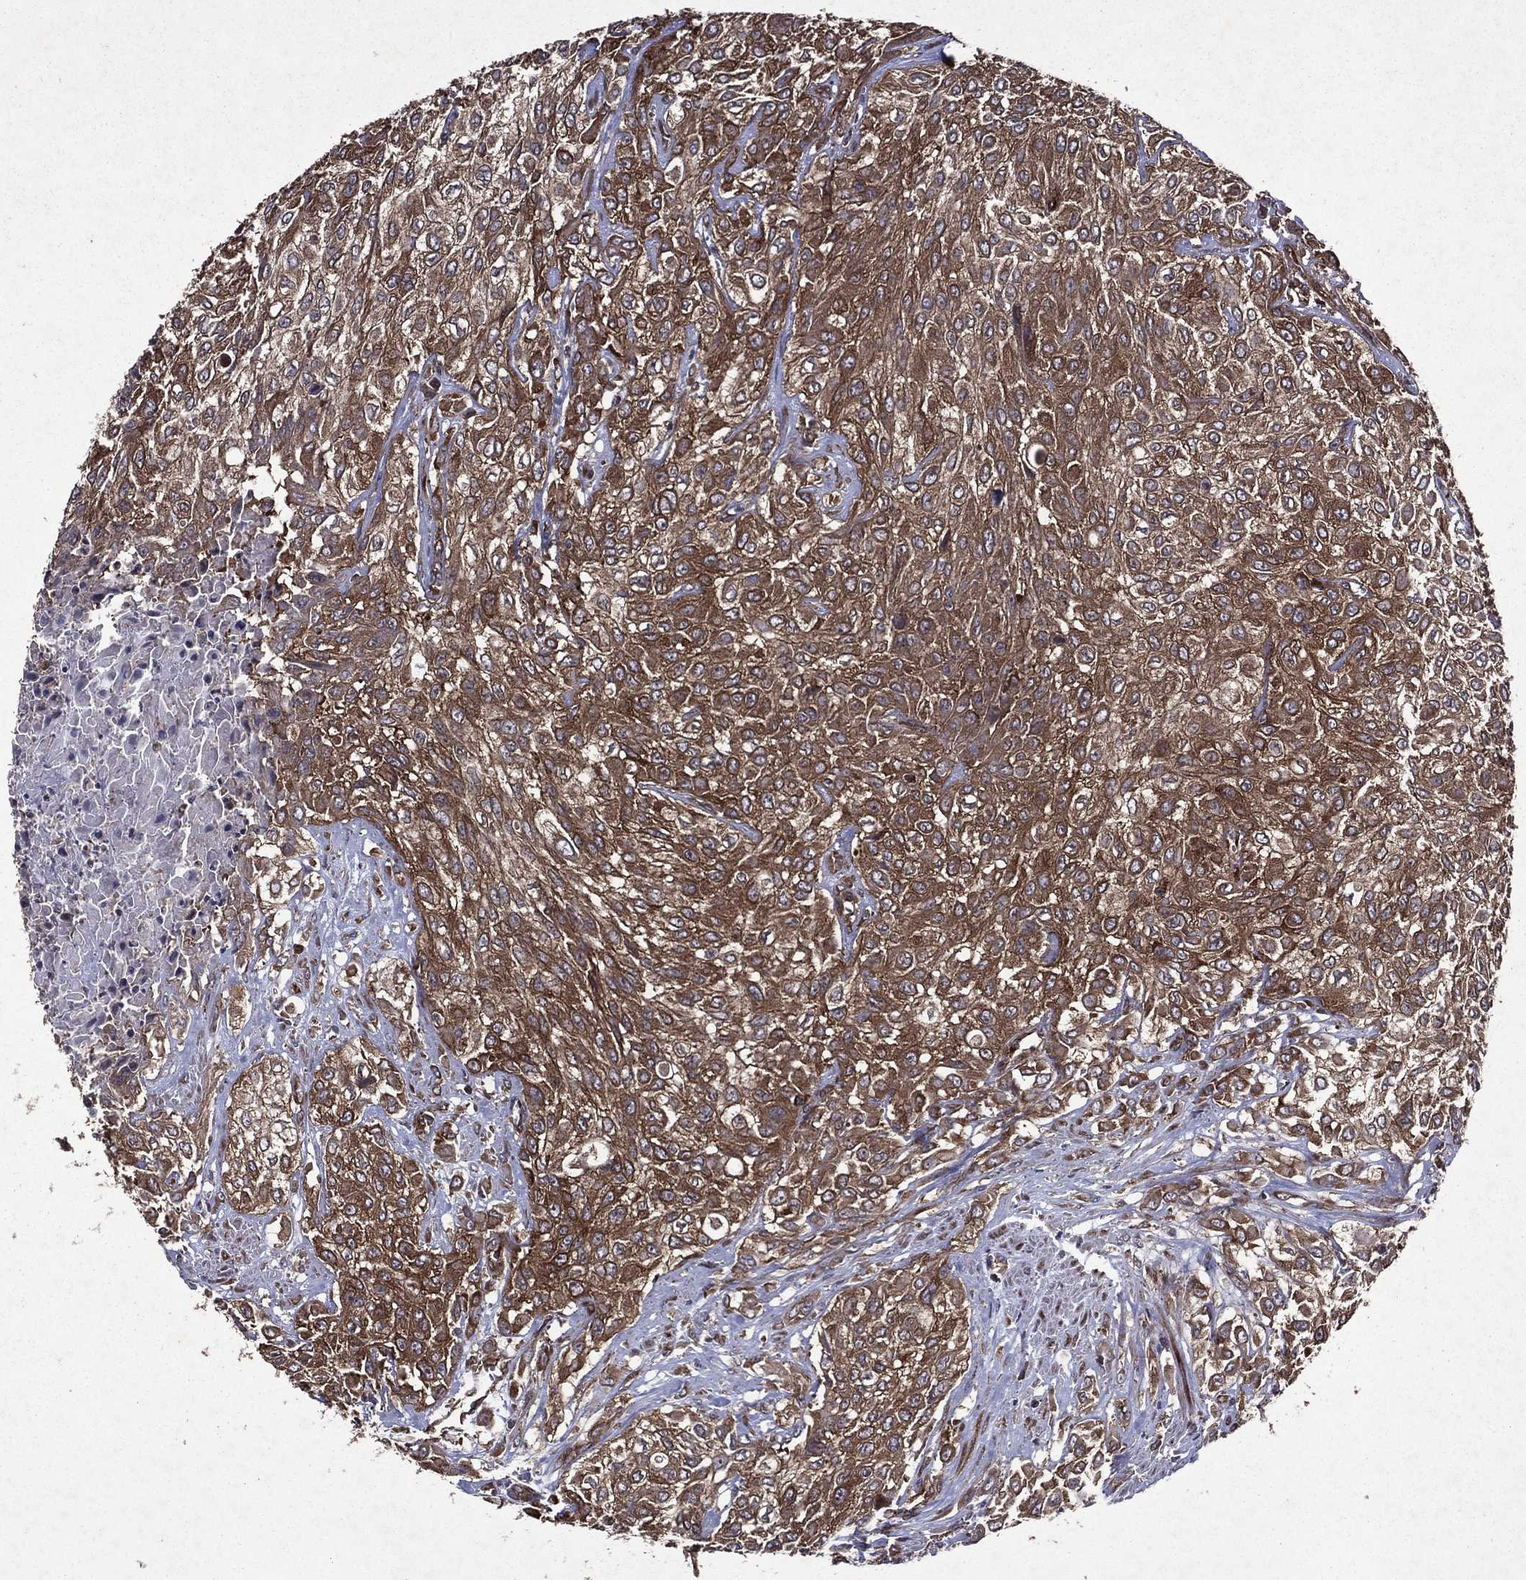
{"staining": {"intensity": "moderate", "quantity": ">75%", "location": "cytoplasmic/membranous"}, "tissue": "urothelial cancer", "cell_type": "Tumor cells", "image_type": "cancer", "snomed": [{"axis": "morphology", "description": "Urothelial carcinoma, High grade"}, {"axis": "topography", "description": "Urinary bladder"}], "caption": "Moderate cytoplasmic/membranous protein expression is appreciated in approximately >75% of tumor cells in urothelial cancer.", "gene": "EIF2B4", "patient": {"sex": "male", "age": 57}}